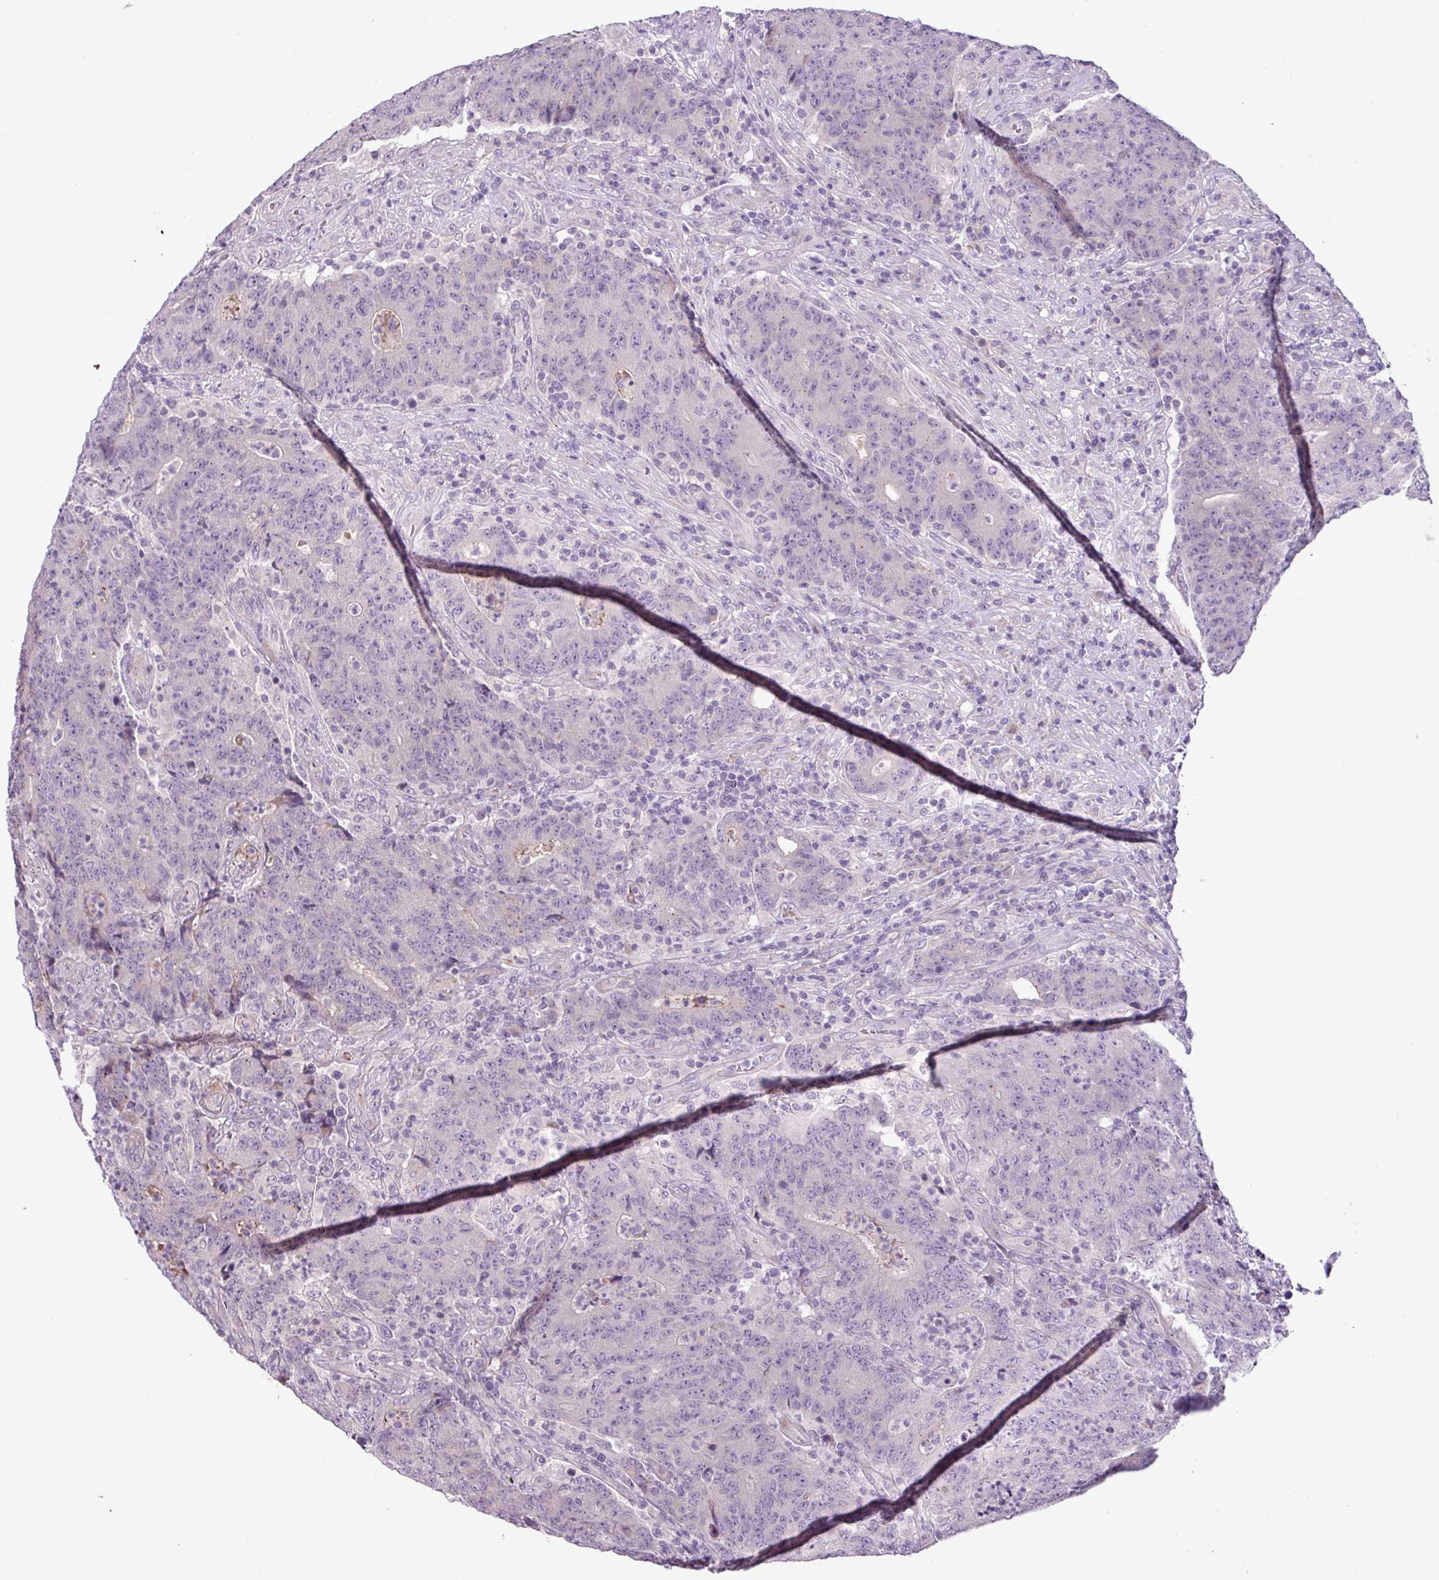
{"staining": {"intensity": "negative", "quantity": "none", "location": "none"}, "tissue": "colorectal cancer", "cell_type": "Tumor cells", "image_type": "cancer", "snomed": [{"axis": "morphology", "description": "Adenocarcinoma, NOS"}, {"axis": "topography", "description": "Colon"}], "caption": "Immunohistochemical staining of colorectal adenocarcinoma reveals no significant positivity in tumor cells. Nuclei are stained in blue.", "gene": "DNAJB13", "patient": {"sex": "female", "age": 75}}